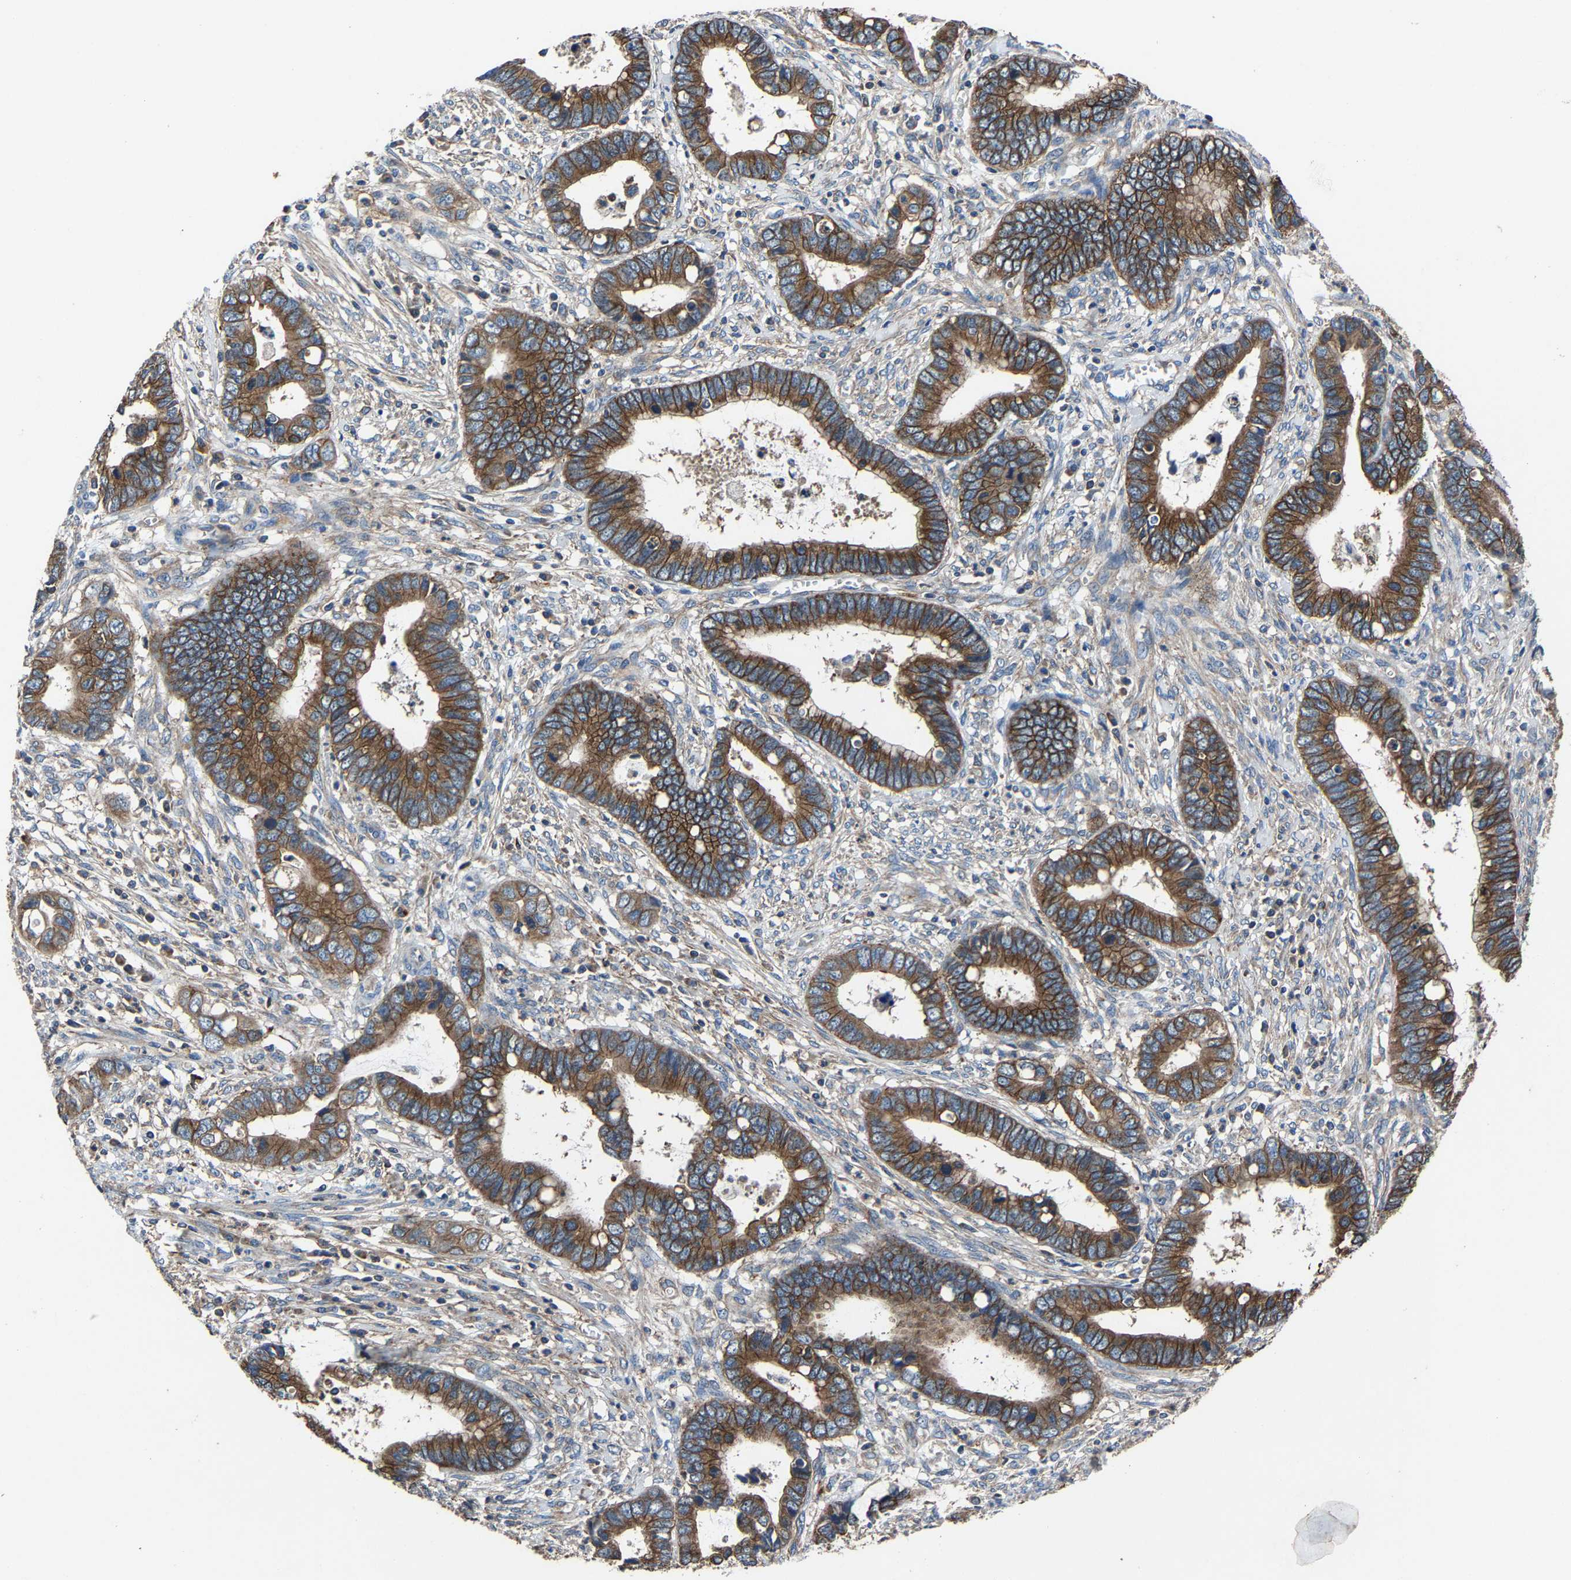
{"staining": {"intensity": "moderate", "quantity": ">75%", "location": "cytoplasmic/membranous"}, "tissue": "cervical cancer", "cell_type": "Tumor cells", "image_type": "cancer", "snomed": [{"axis": "morphology", "description": "Adenocarcinoma, NOS"}, {"axis": "topography", "description": "Cervix"}], "caption": "Cervical cancer tissue displays moderate cytoplasmic/membranous staining in approximately >75% of tumor cells", "gene": "KIAA1958", "patient": {"sex": "female", "age": 44}}